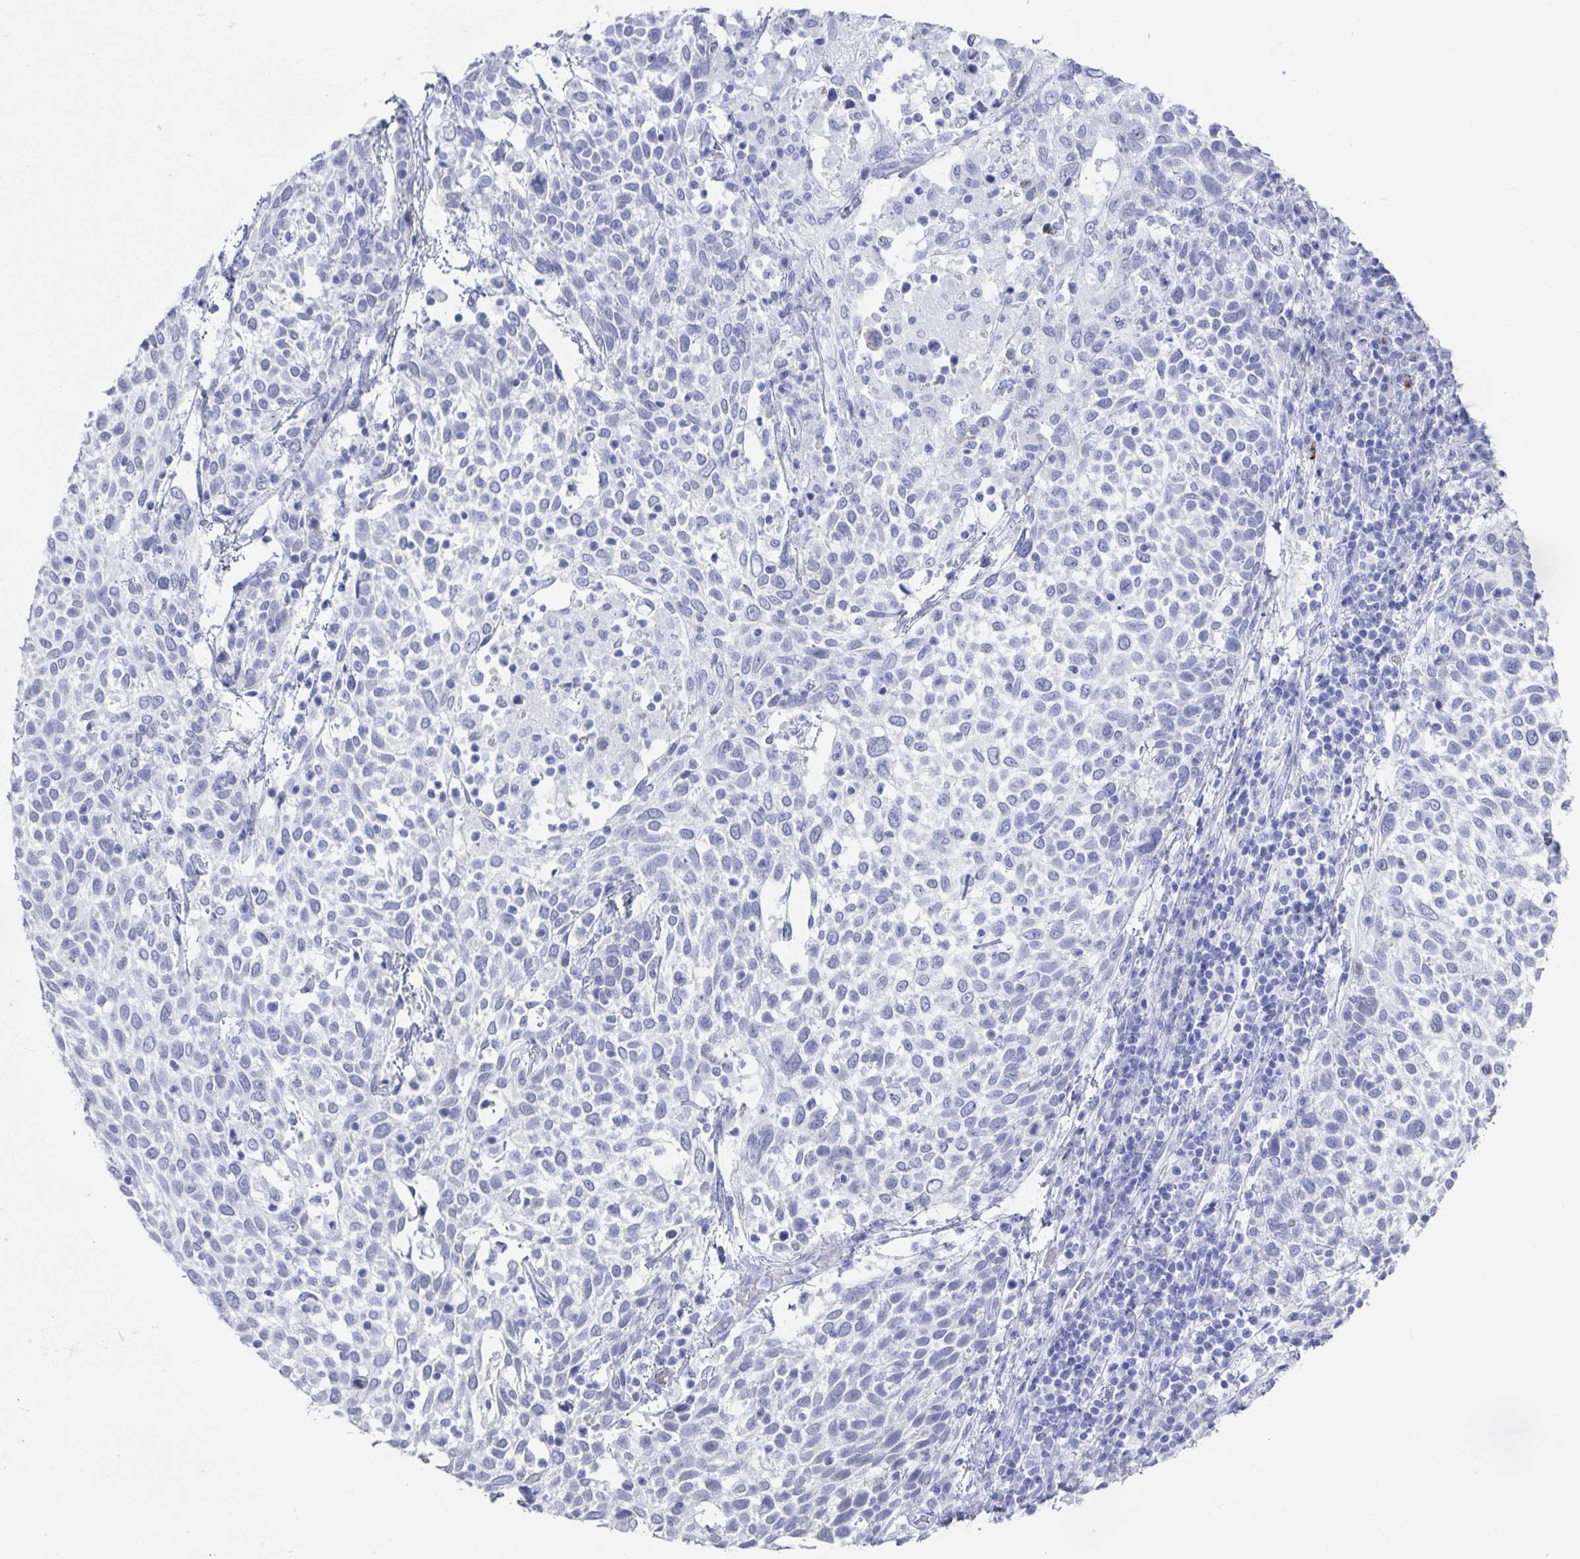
{"staining": {"intensity": "negative", "quantity": "none", "location": "none"}, "tissue": "cervical cancer", "cell_type": "Tumor cells", "image_type": "cancer", "snomed": [{"axis": "morphology", "description": "Squamous cell carcinoma, NOS"}, {"axis": "topography", "description": "Cervix"}], "caption": "A high-resolution micrograph shows IHC staining of squamous cell carcinoma (cervical), which shows no significant expression in tumor cells. (DAB IHC, high magnification).", "gene": "CAMKV", "patient": {"sex": "female", "age": 61}}